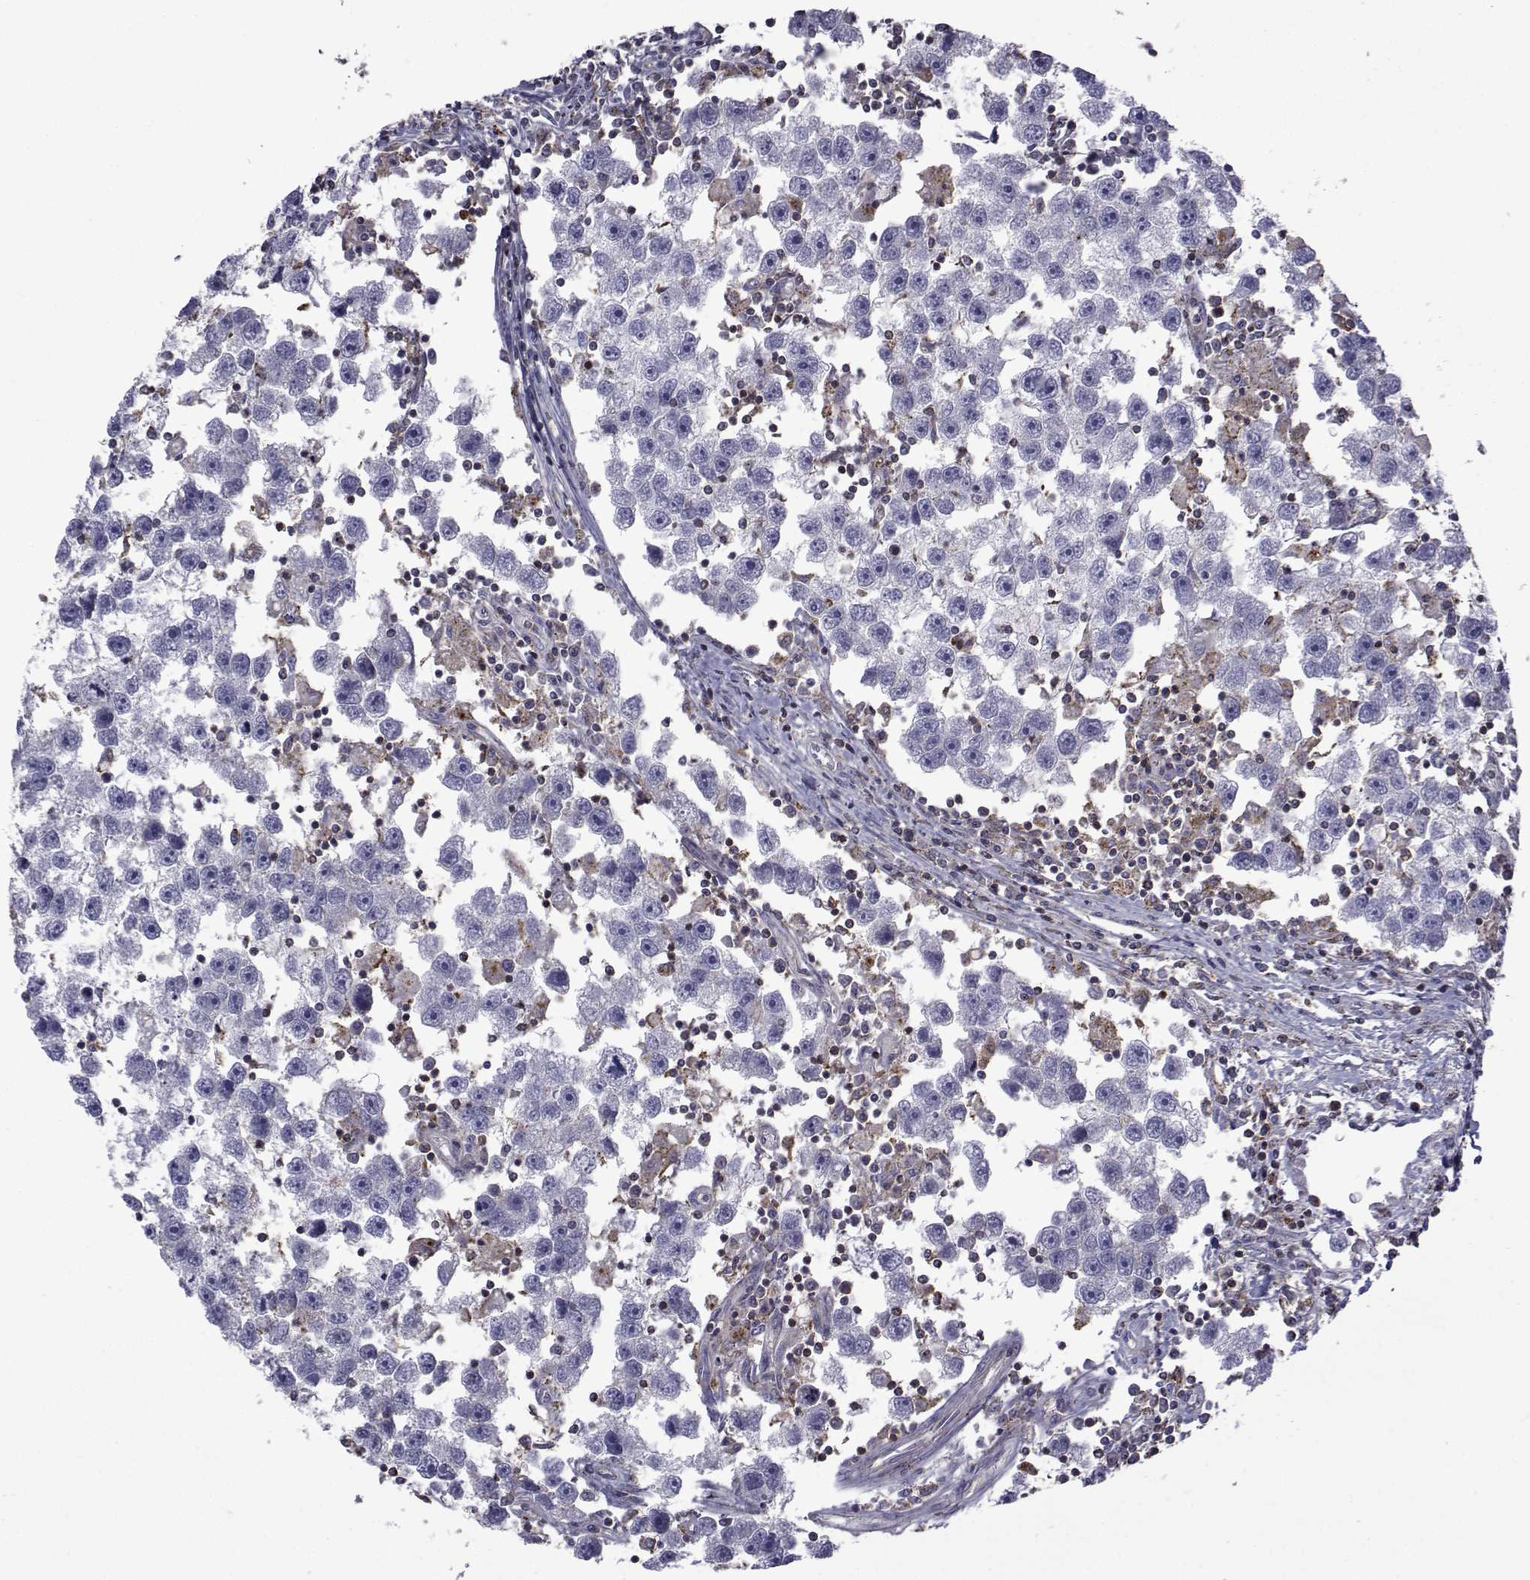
{"staining": {"intensity": "negative", "quantity": "none", "location": "none"}, "tissue": "testis cancer", "cell_type": "Tumor cells", "image_type": "cancer", "snomed": [{"axis": "morphology", "description": "Seminoma, NOS"}, {"axis": "topography", "description": "Testis"}], "caption": "Micrograph shows no significant protein expression in tumor cells of seminoma (testis). (DAB (3,3'-diaminobenzidine) IHC visualized using brightfield microscopy, high magnification).", "gene": "PDE6H", "patient": {"sex": "male", "age": 30}}